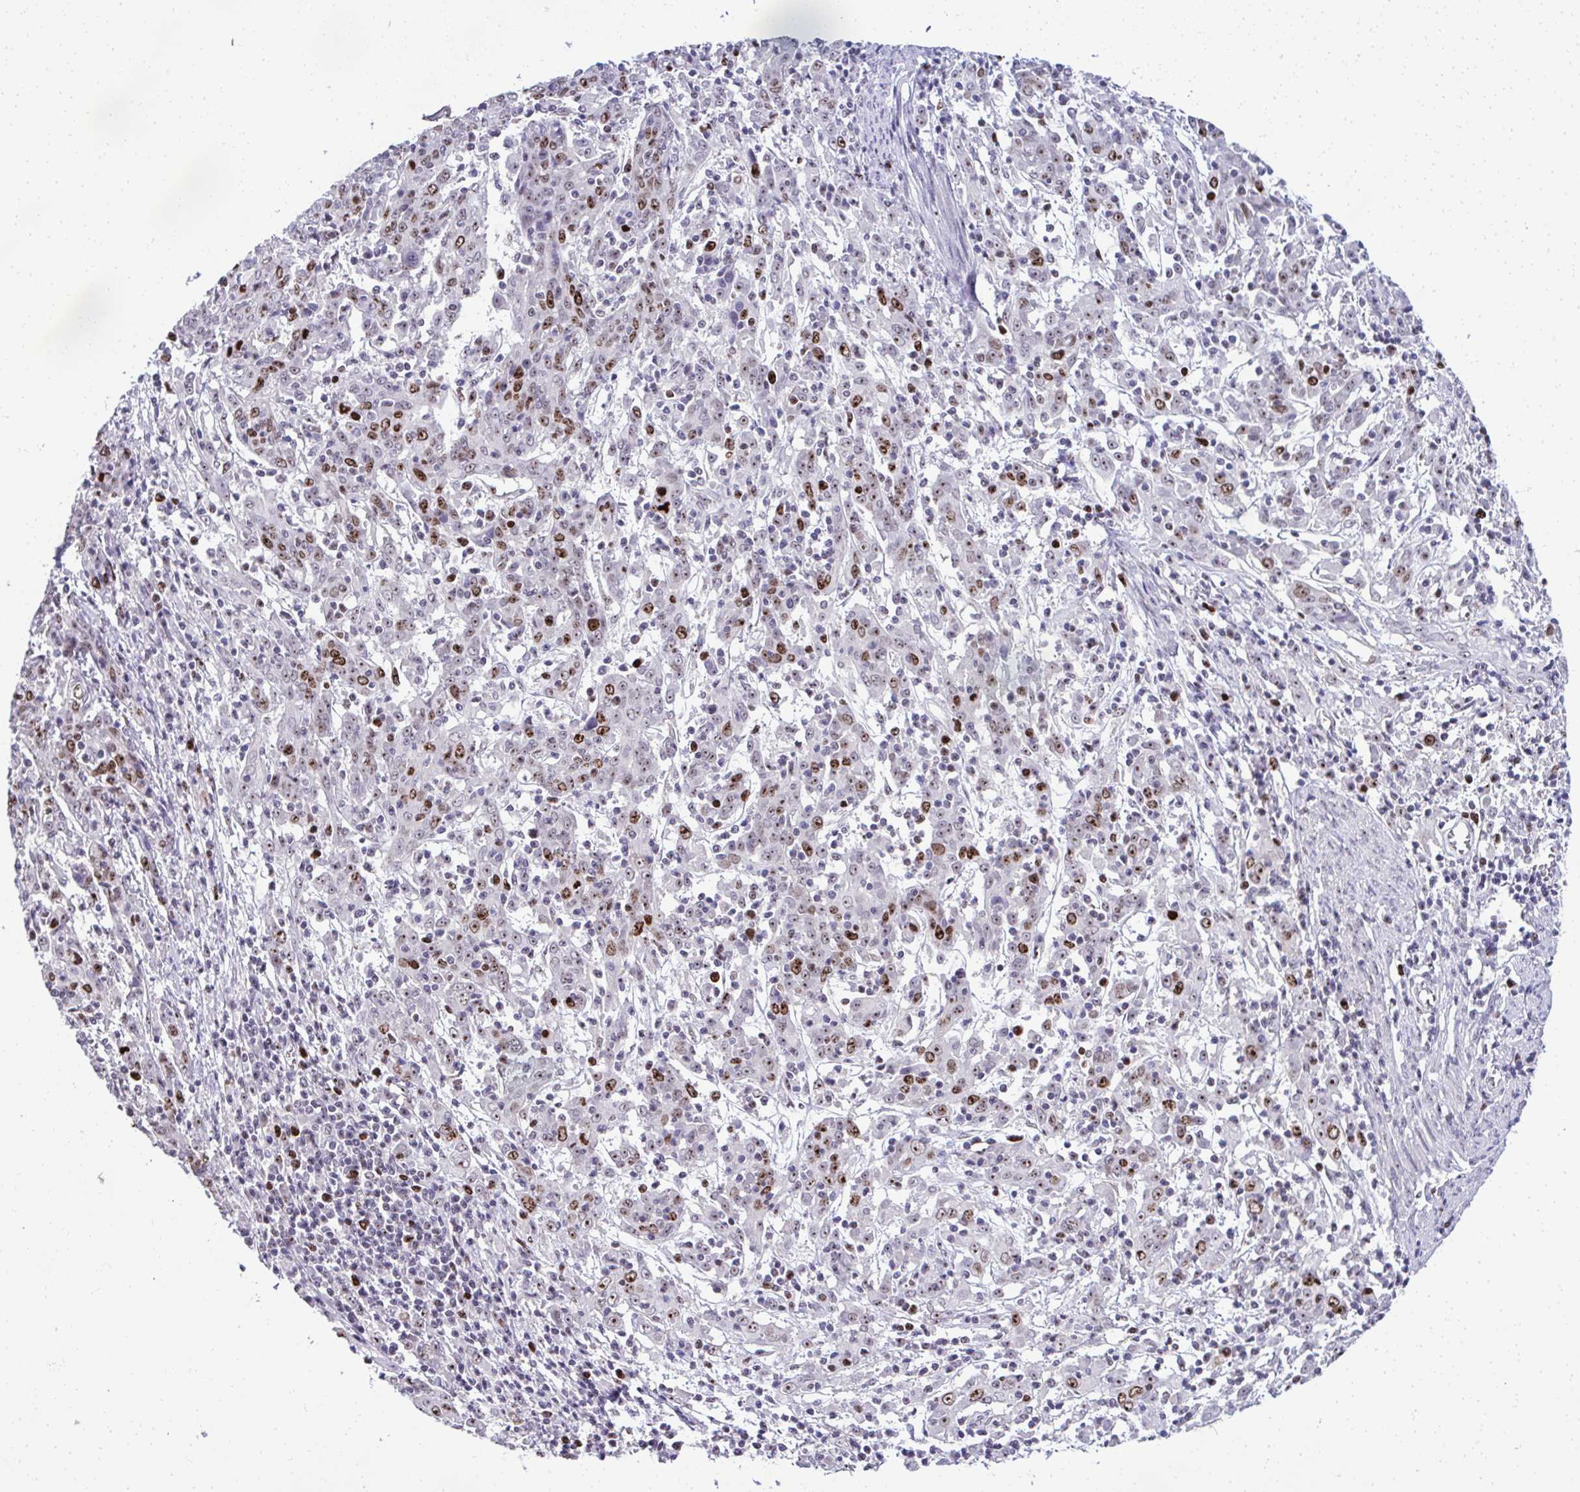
{"staining": {"intensity": "strong", "quantity": "25%-75%", "location": "nuclear"}, "tissue": "cervical cancer", "cell_type": "Tumor cells", "image_type": "cancer", "snomed": [{"axis": "morphology", "description": "Squamous cell carcinoma, NOS"}, {"axis": "topography", "description": "Cervix"}], "caption": "A high amount of strong nuclear expression is appreciated in approximately 25%-75% of tumor cells in cervical cancer tissue. Nuclei are stained in blue.", "gene": "CEP72", "patient": {"sex": "female", "age": 67}}